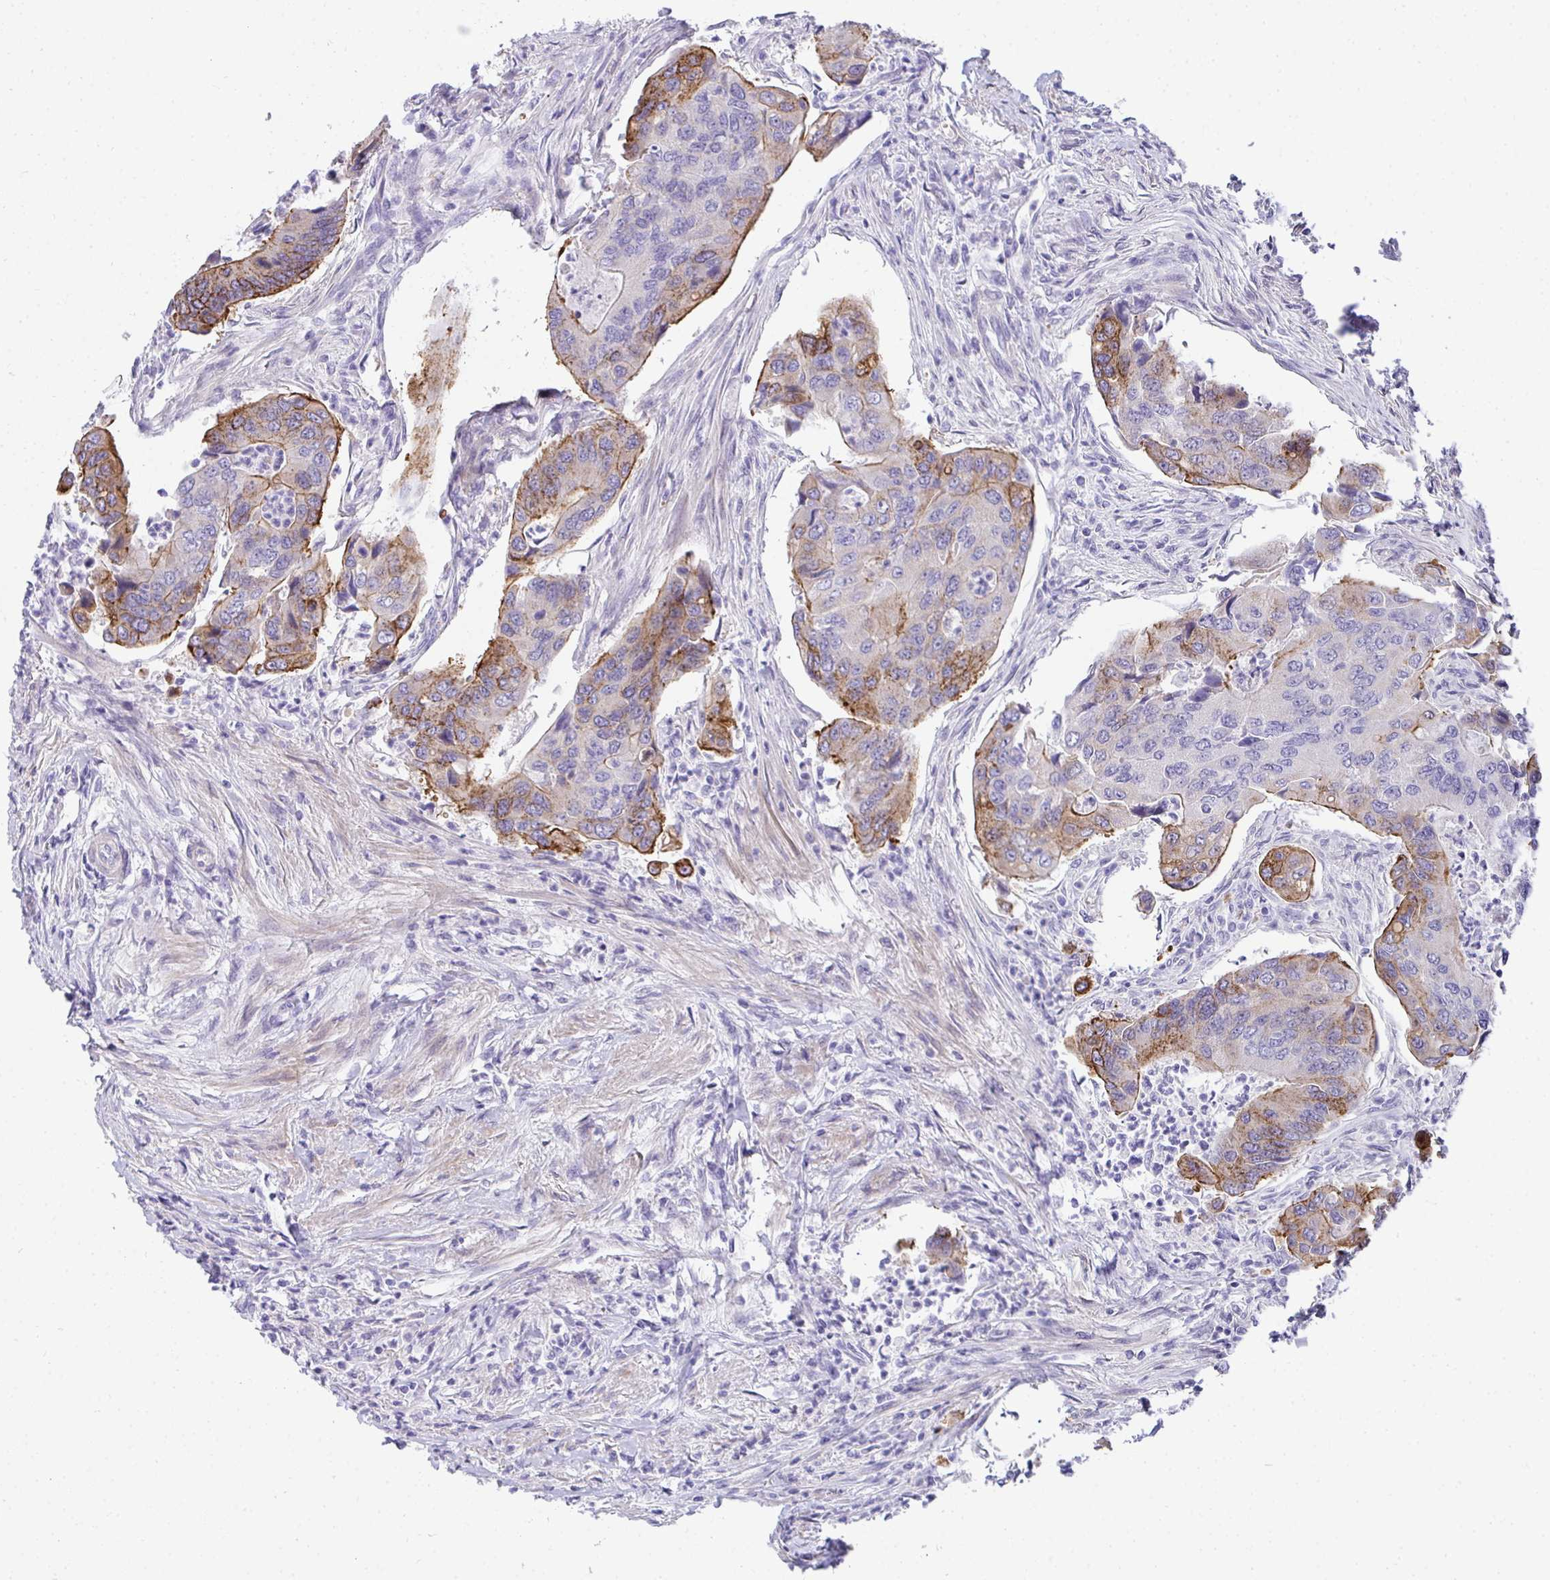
{"staining": {"intensity": "moderate", "quantity": "<25%", "location": "cytoplasmic/membranous"}, "tissue": "colorectal cancer", "cell_type": "Tumor cells", "image_type": "cancer", "snomed": [{"axis": "morphology", "description": "Adenocarcinoma, NOS"}, {"axis": "topography", "description": "Colon"}], "caption": "Colorectal cancer (adenocarcinoma) stained with a protein marker displays moderate staining in tumor cells.", "gene": "AK5", "patient": {"sex": "female", "age": 67}}